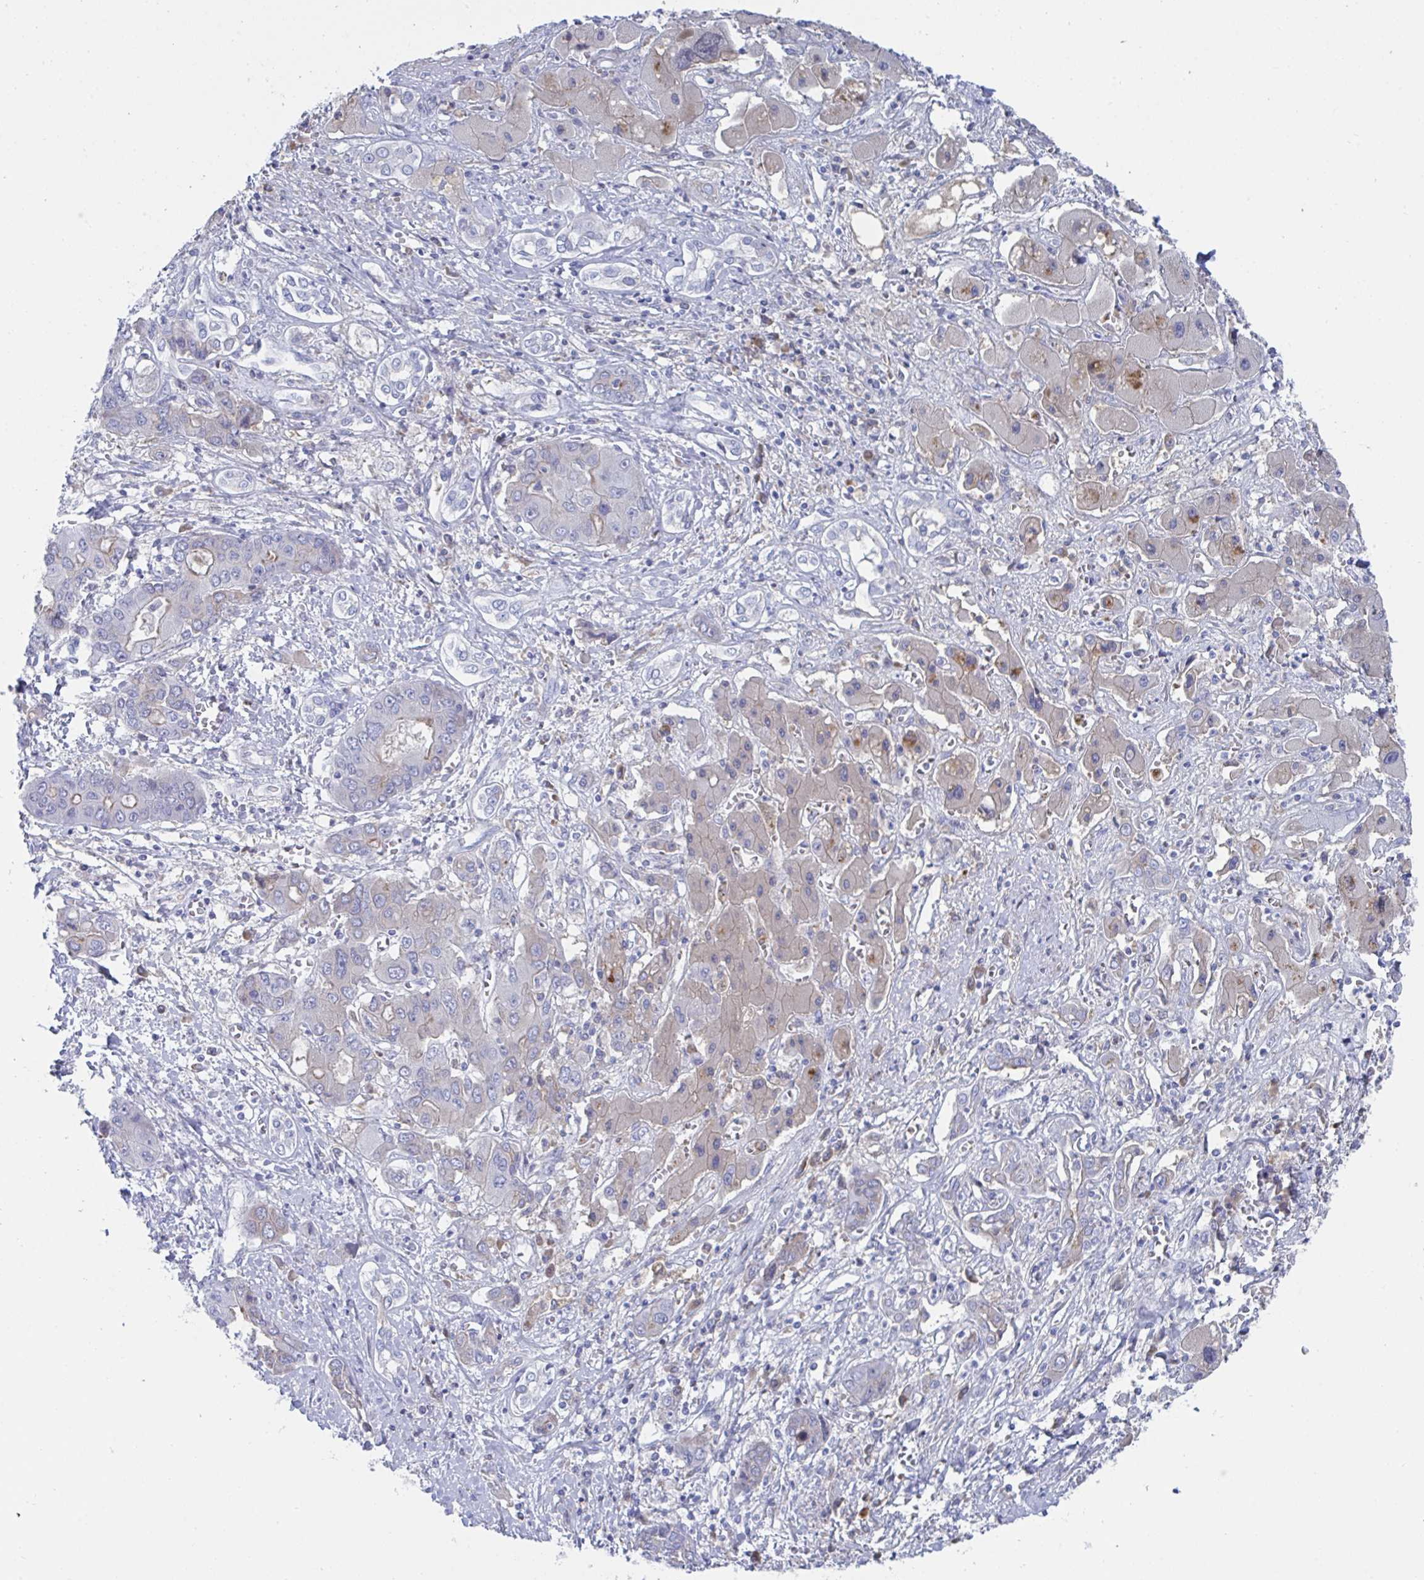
{"staining": {"intensity": "negative", "quantity": "none", "location": "none"}, "tissue": "liver cancer", "cell_type": "Tumor cells", "image_type": "cancer", "snomed": [{"axis": "morphology", "description": "Cholangiocarcinoma"}, {"axis": "topography", "description": "Liver"}], "caption": "The micrograph displays no significant expression in tumor cells of liver cholangiocarcinoma.", "gene": "TNFAIP6", "patient": {"sex": "male", "age": 67}}